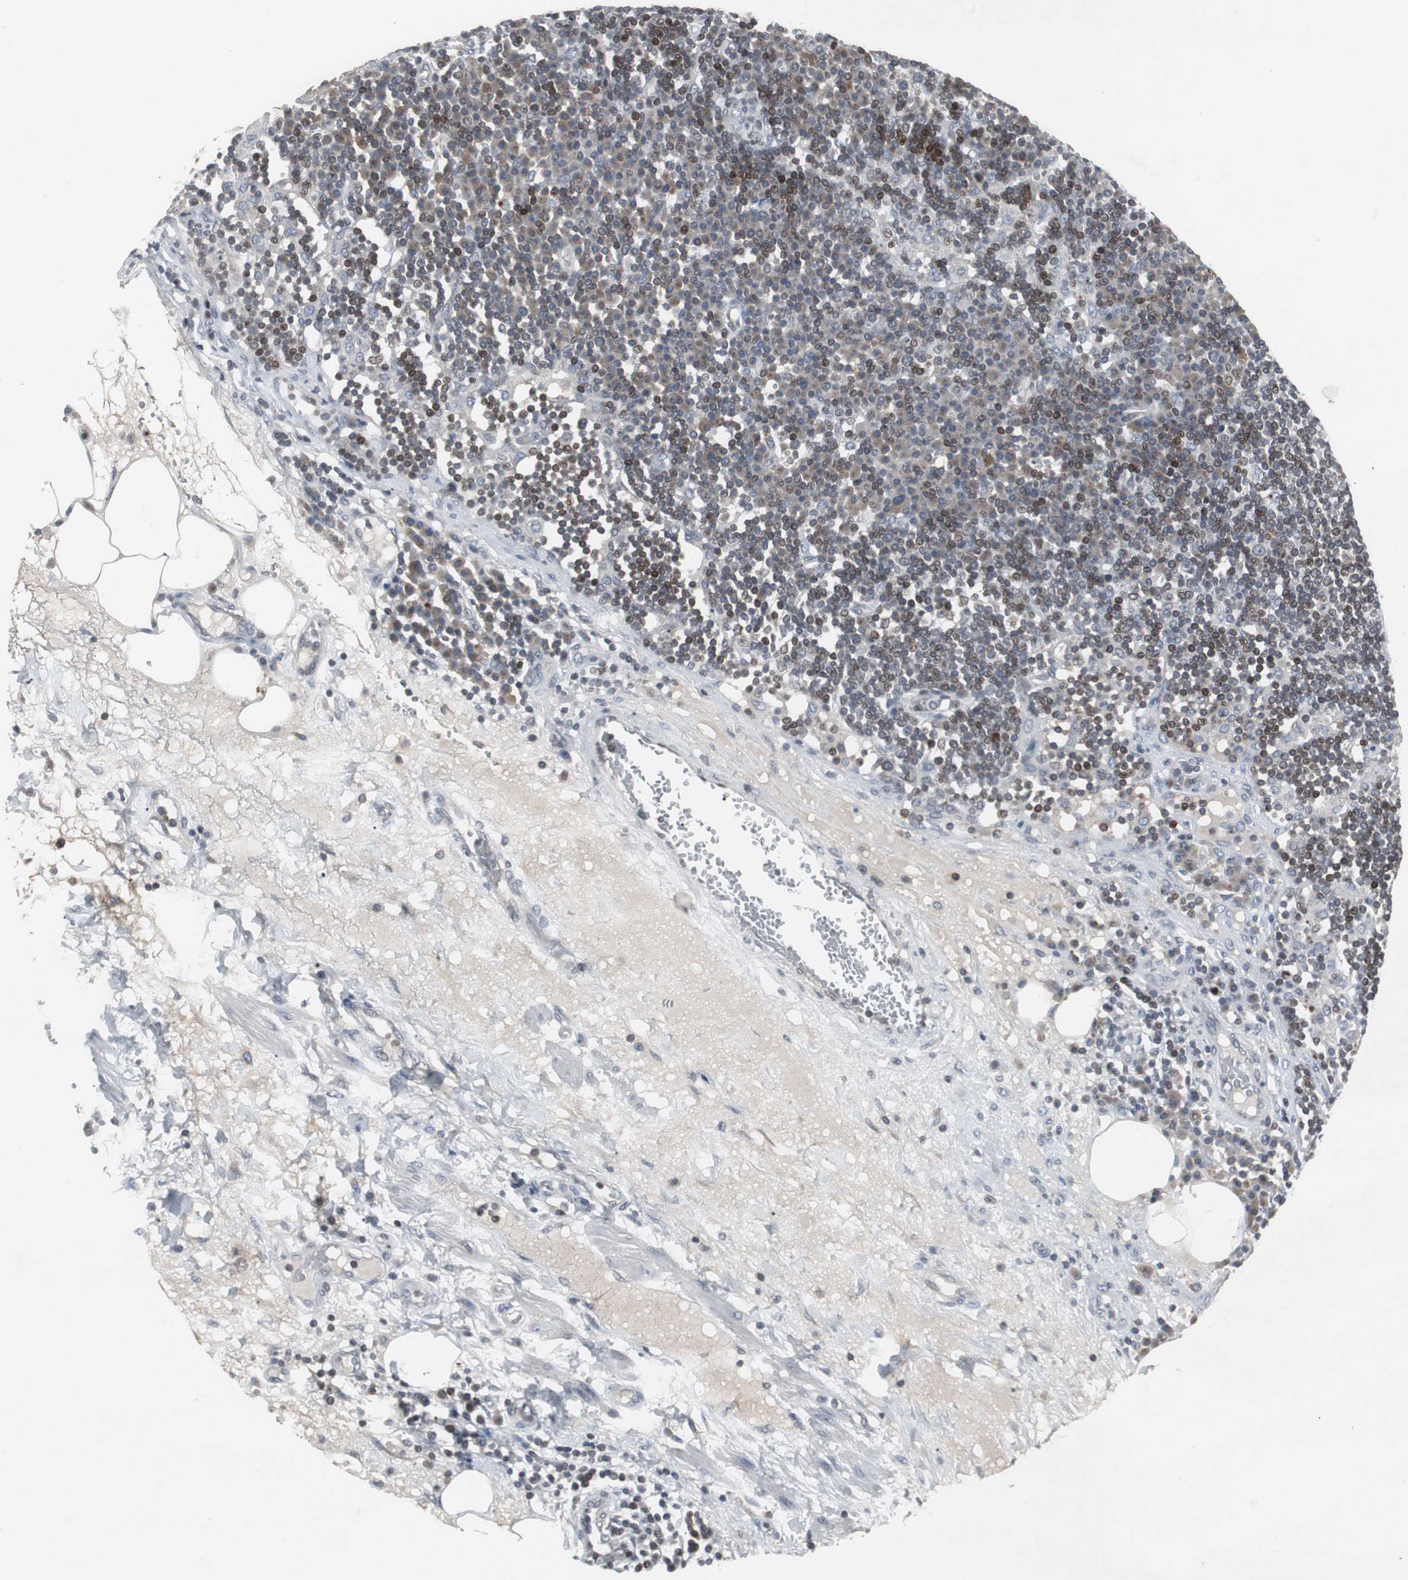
{"staining": {"intensity": "moderate", "quantity": "25%-75%", "location": "cytoplasmic/membranous,nuclear"}, "tissue": "lymph node", "cell_type": "Germinal center cells", "image_type": "normal", "snomed": [{"axis": "morphology", "description": "Normal tissue, NOS"}, {"axis": "morphology", "description": "Squamous cell carcinoma, metastatic, NOS"}, {"axis": "topography", "description": "Lymph node"}], "caption": "IHC histopathology image of unremarkable lymph node stained for a protein (brown), which demonstrates medium levels of moderate cytoplasmic/membranous,nuclear expression in approximately 25%-75% of germinal center cells.", "gene": "ZNF396", "patient": {"sex": "female", "age": 53}}